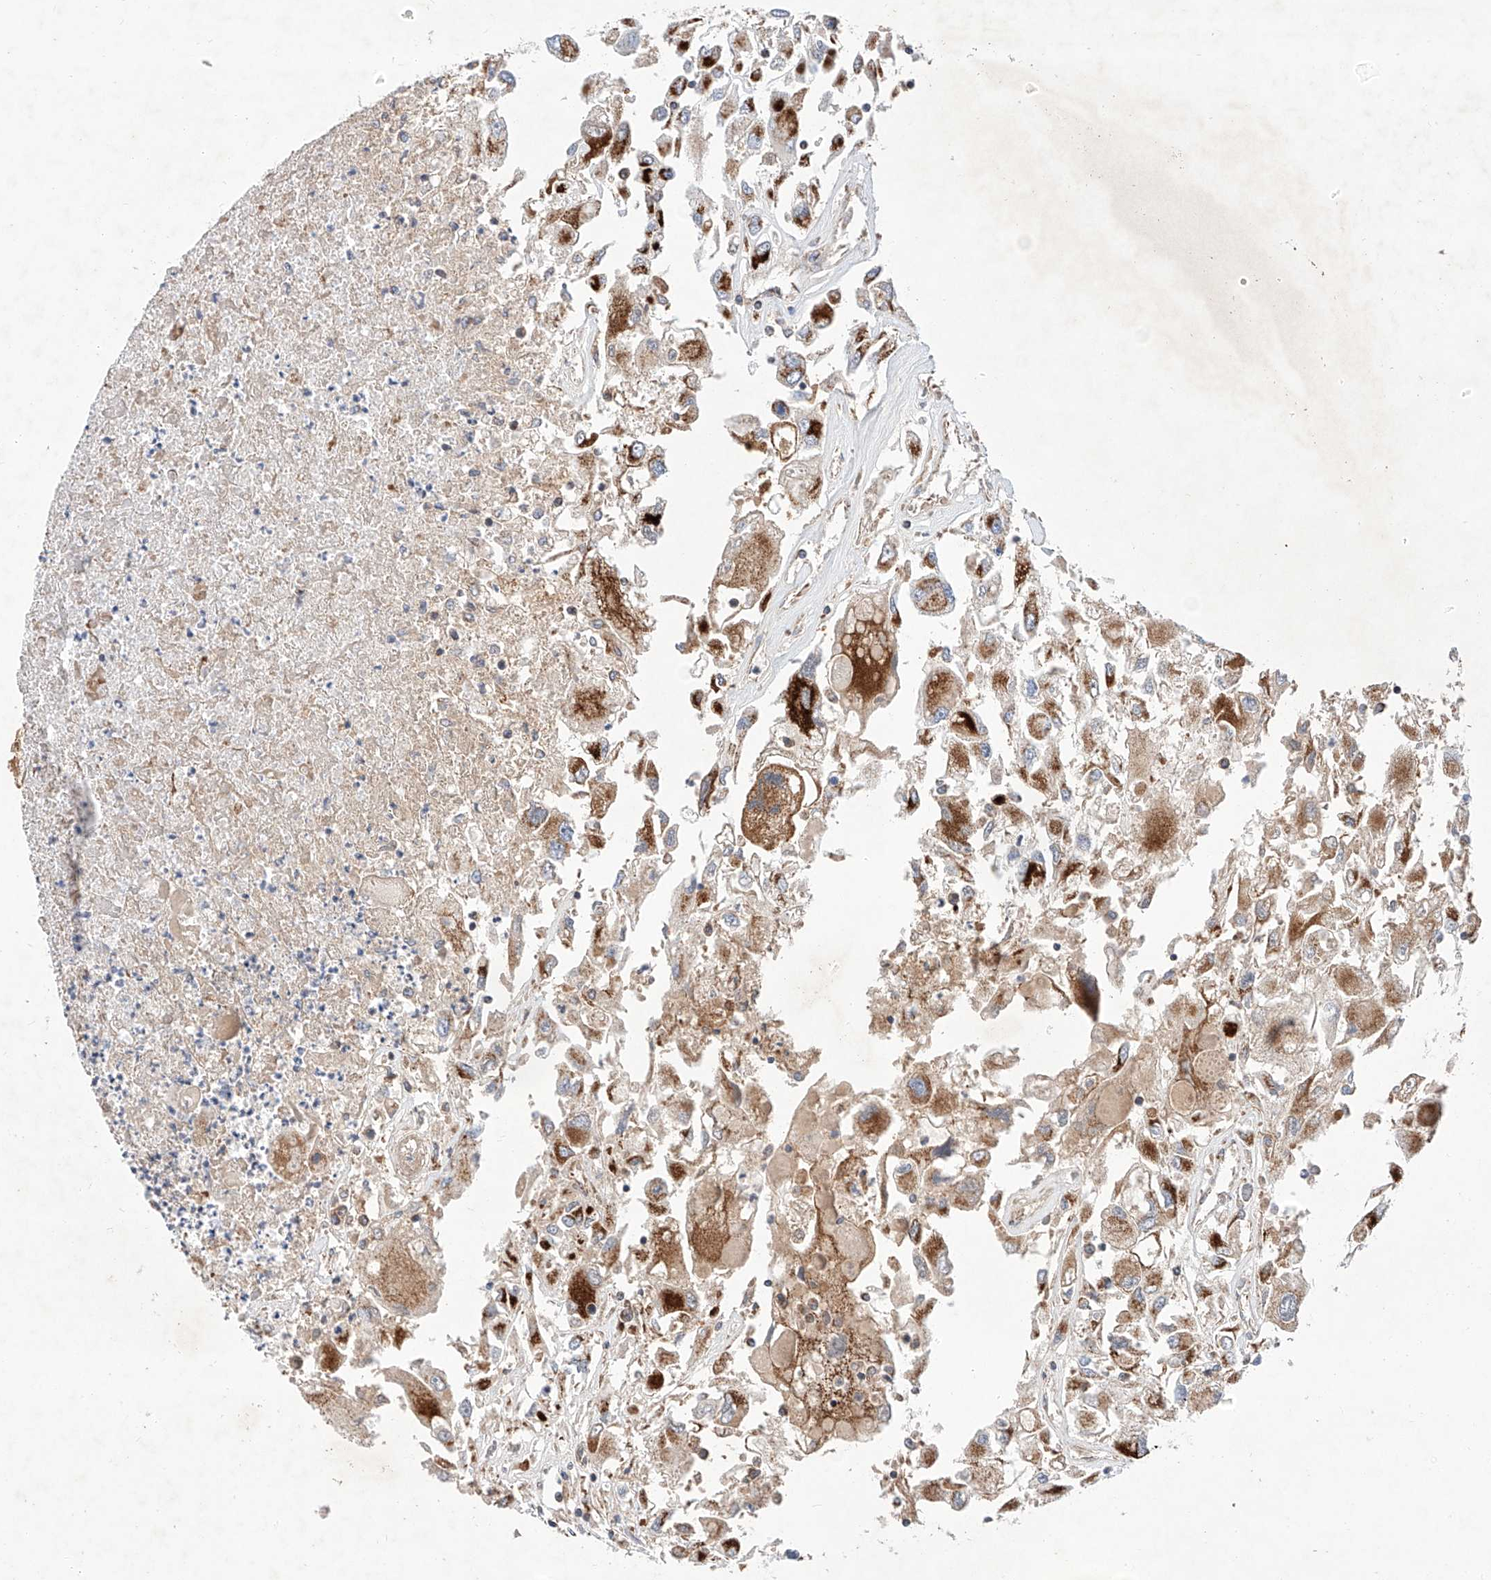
{"staining": {"intensity": "moderate", "quantity": ">75%", "location": "cytoplasmic/membranous"}, "tissue": "renal cancer", "cell_type": "Tumor cells", "image_type": "cancer", "snomed": [{"axis": "morphology", "description": "Adenocarcinoma, NOS"}, {"axis": "topography", "description": "Kidney"}], "caption": "Immunohistochemical staining of human renal cancer displays medium levels of moderate cytoplasmic/membranous protein expression in about >75% of tumor cells.", "gene": "NR1D1", "patient": {"sex": "female", "age": 52}}